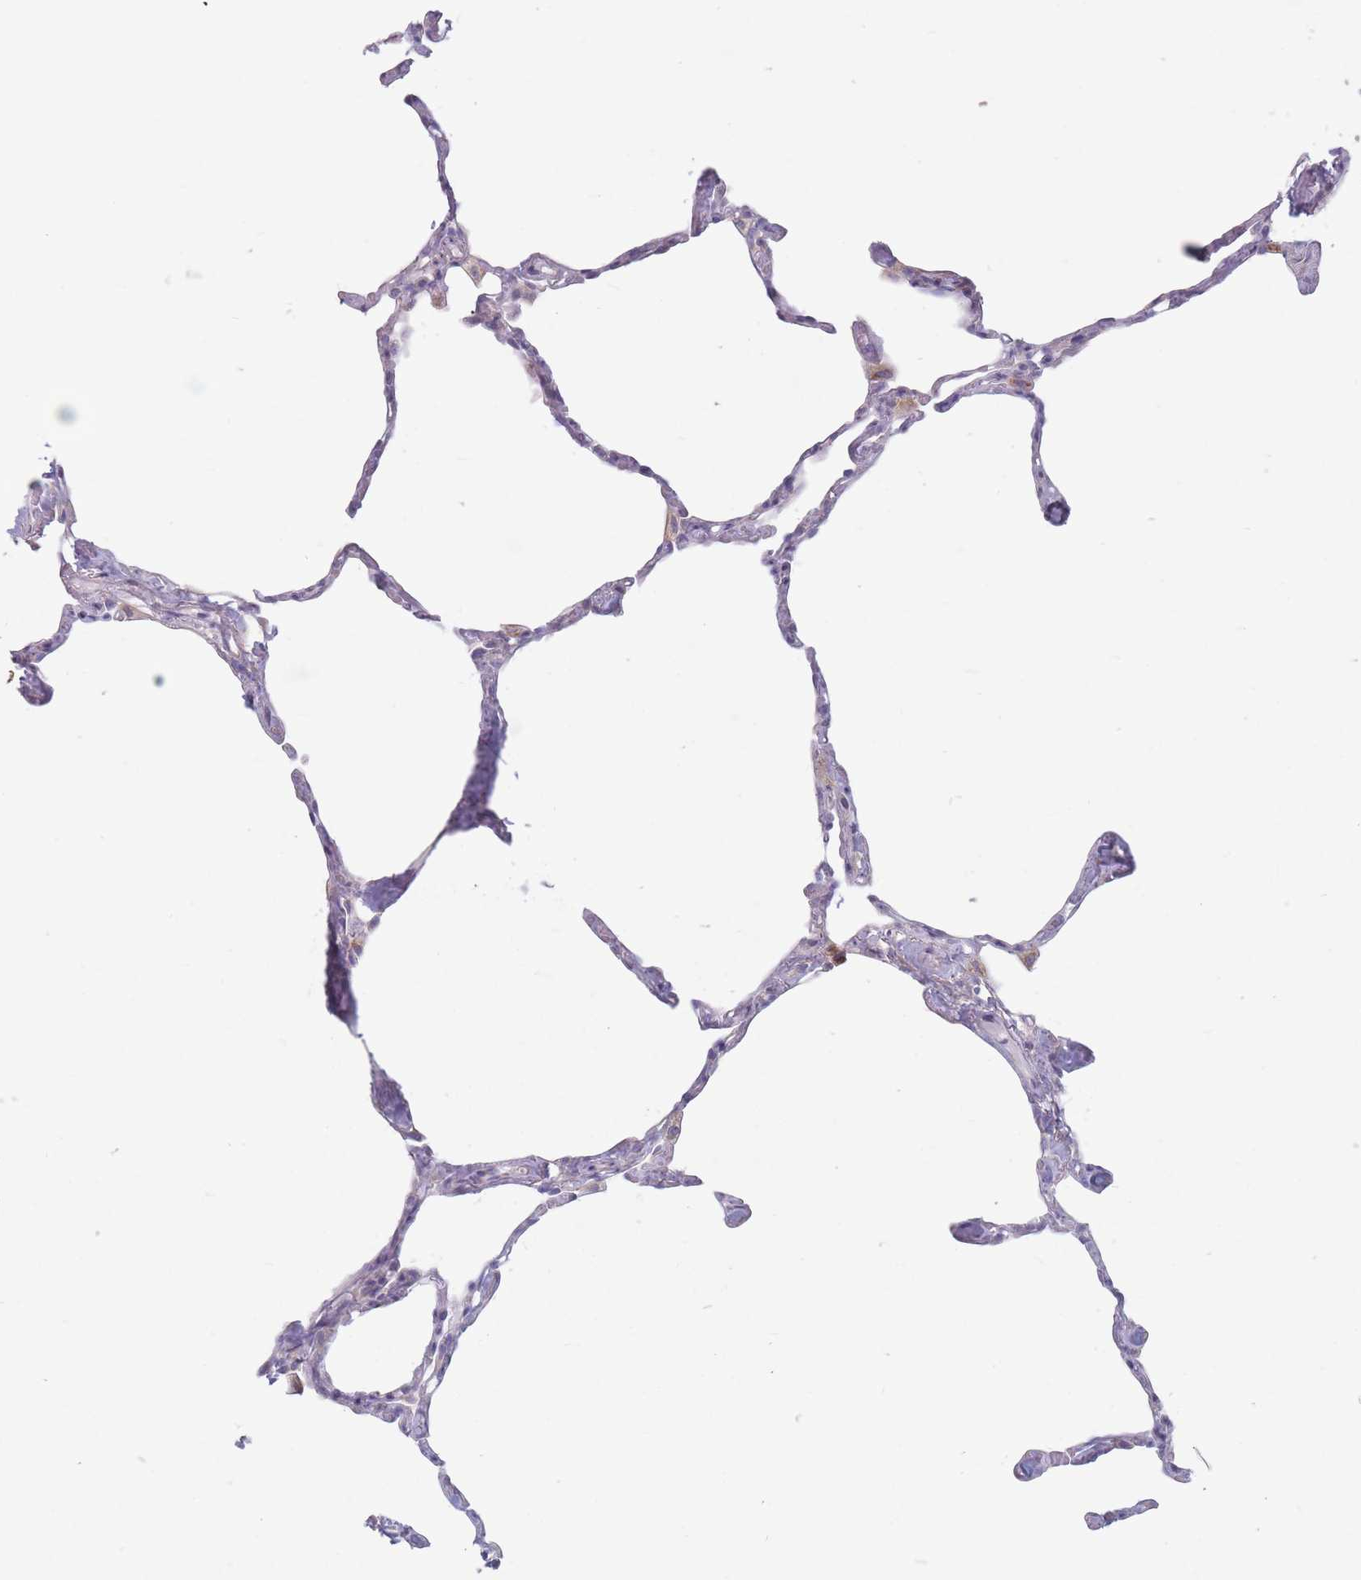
{"staining": {"intensity": "negative", "quantity": "none", "location": "none"}, "tissue": "lung", "cell_type": "Alveolar cells", "image_type": "normal", "snomed": [{"axis": "morphology", "description": "Normal tissue, NOS"}, {"axis": "topography", "description": "Lung"}], "caption": "This is a photomicrograph of immunohistochemistry staining of normal lung, which shows no expression in alveolar cells.", "gene": "PLPP1", "patient": {"sex": "male", "age": 65}}